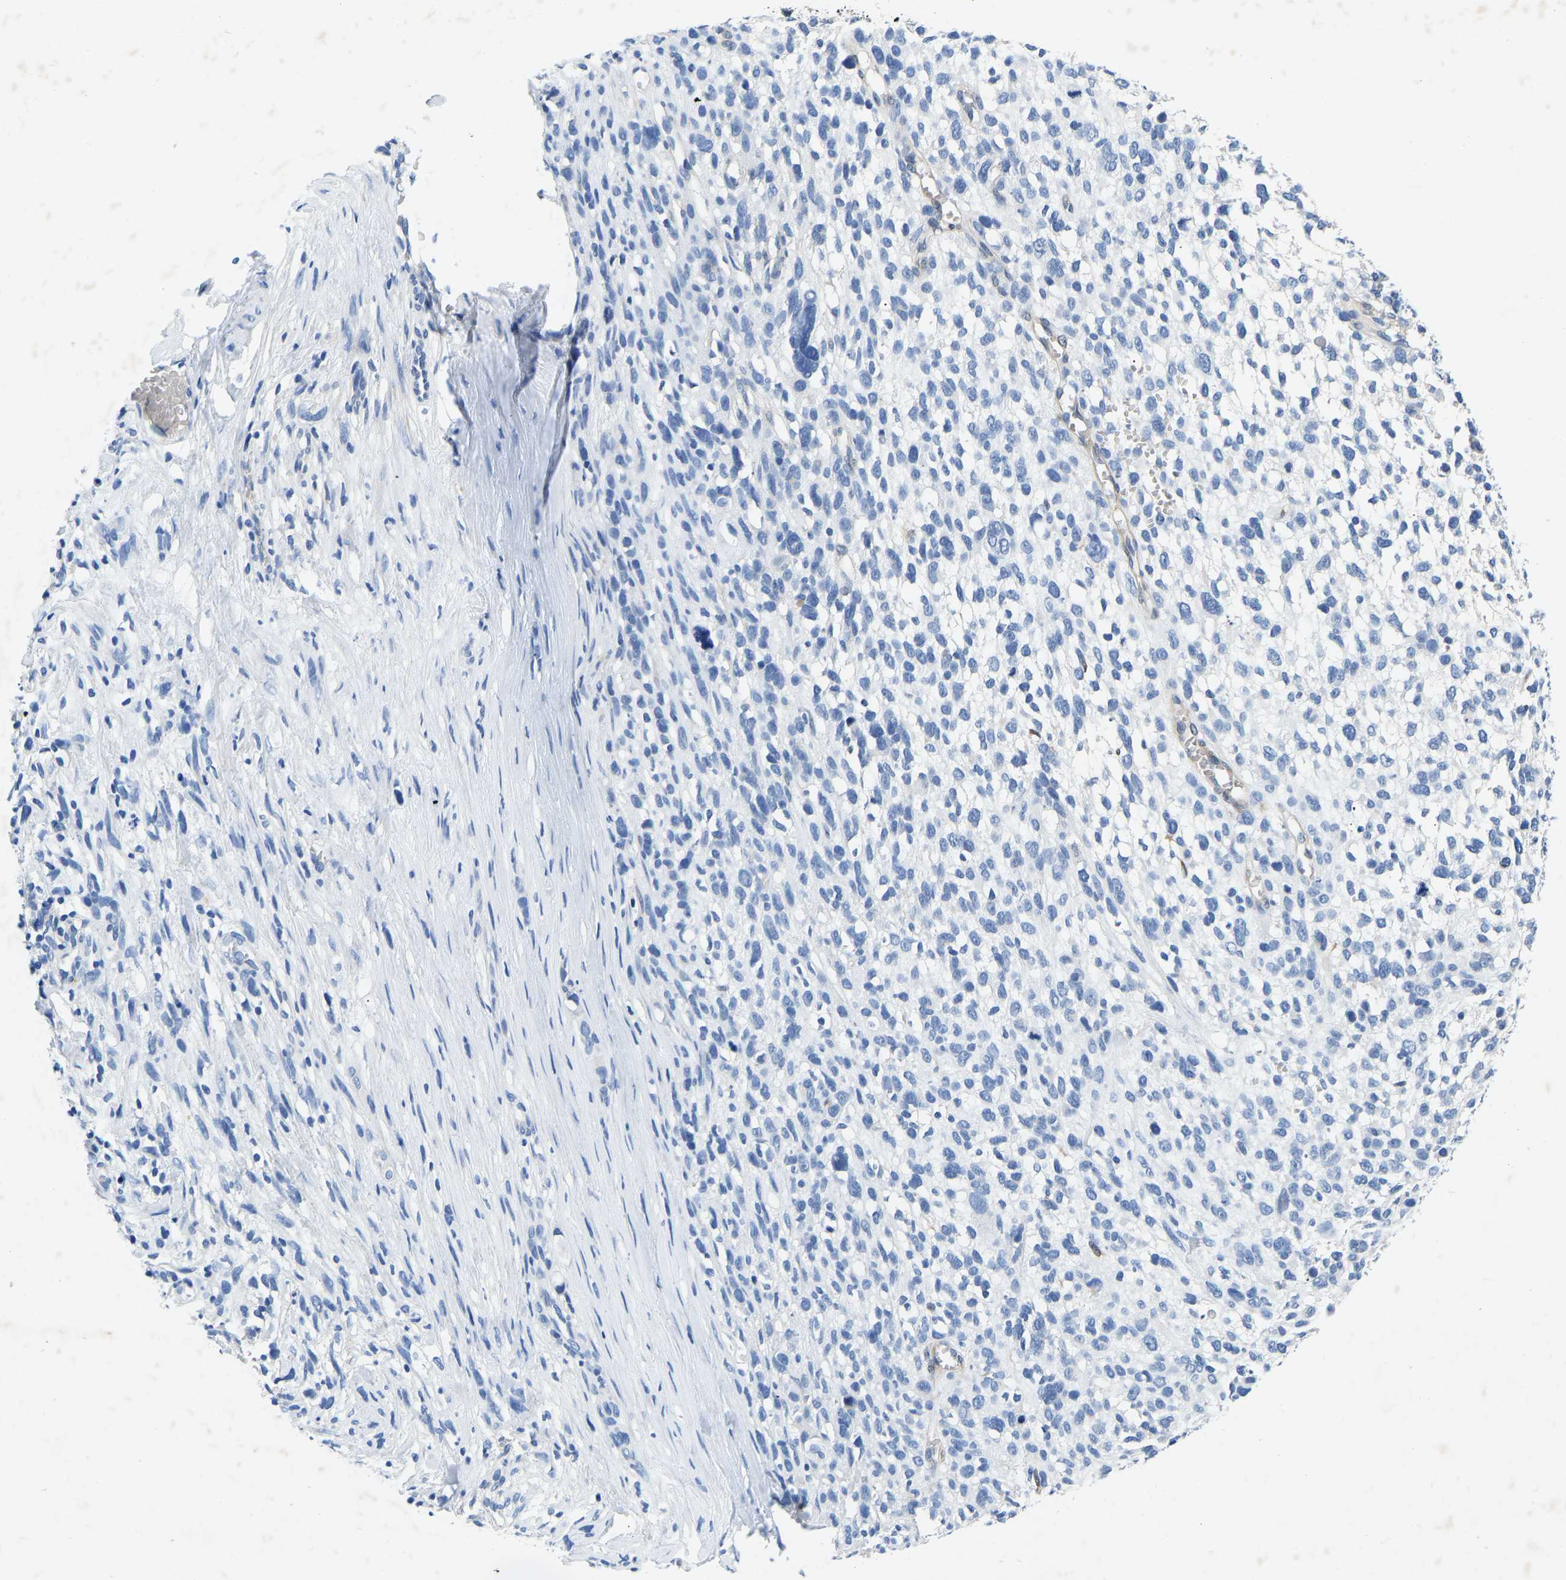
{"staining": {"intensity": "negative", "quantity": "none", "location": "none"}, "tissue": "melanoma", "cell_type": "Tumor cells", "image_type": "cancer", "snomed": [{"axis": "morphology", "description": "Malignant melanoma, NOS"}, {"axis": "topography", "description": "Skin"}], "caption": "Melanoma was stained to show a protein in brown. There is no significant staining in tumor cells.", "gene": "RBP1", "patient": {"sex": "female", "age": 55}}